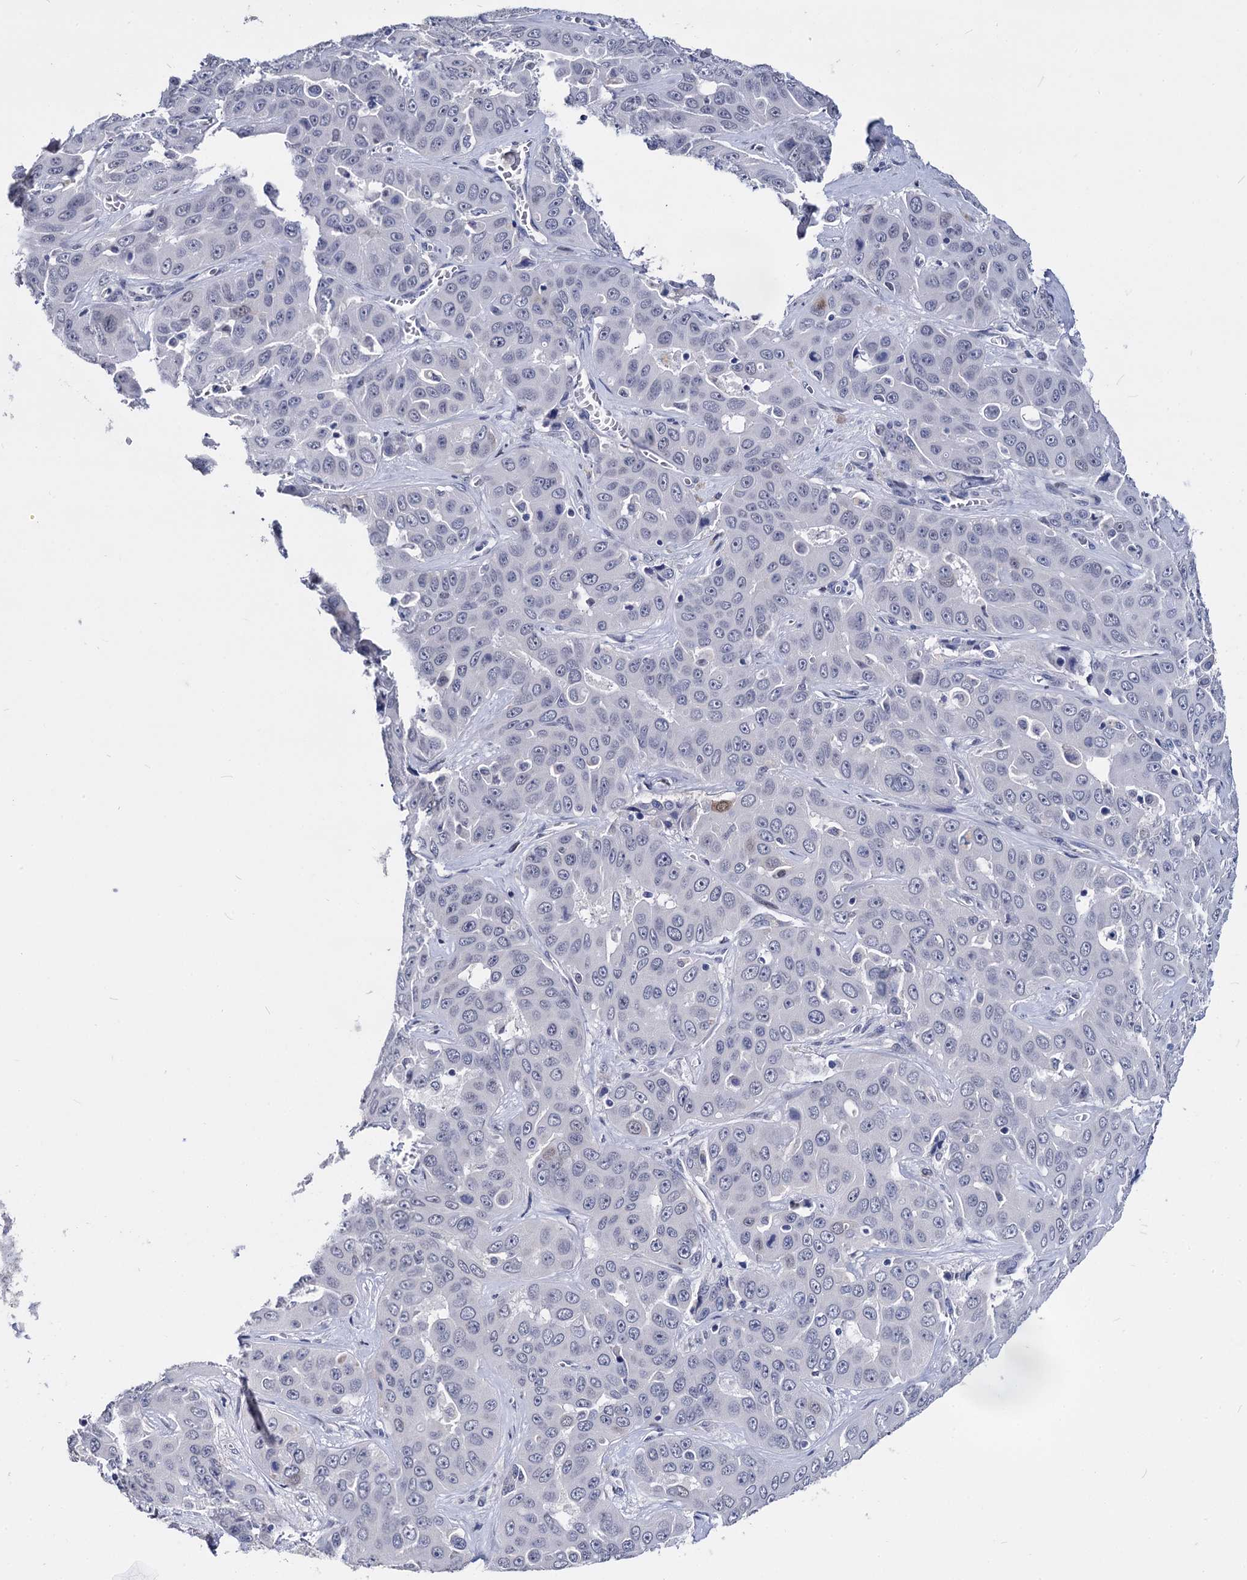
{"staining": {"intensity": "negative", "quantity": "none", "location": "none"}, "tissue": "liver cancer", "cell_type": "Tumor cells", "image_type": "cancer", "snomed": [{"axis": "morphology", "description": "Cholangiocarcinoma"}, {"axis": "topography", "description": "Liver"}], "caption": "Protein analysis of liver cancer (cholangiocarcinoma) exhibits no significant expression in tumor cells. (IHC, brightfield microscopy, high magnification).", "gene": "MAGEA4", "patient": {"sex": "female", "age": 52}}